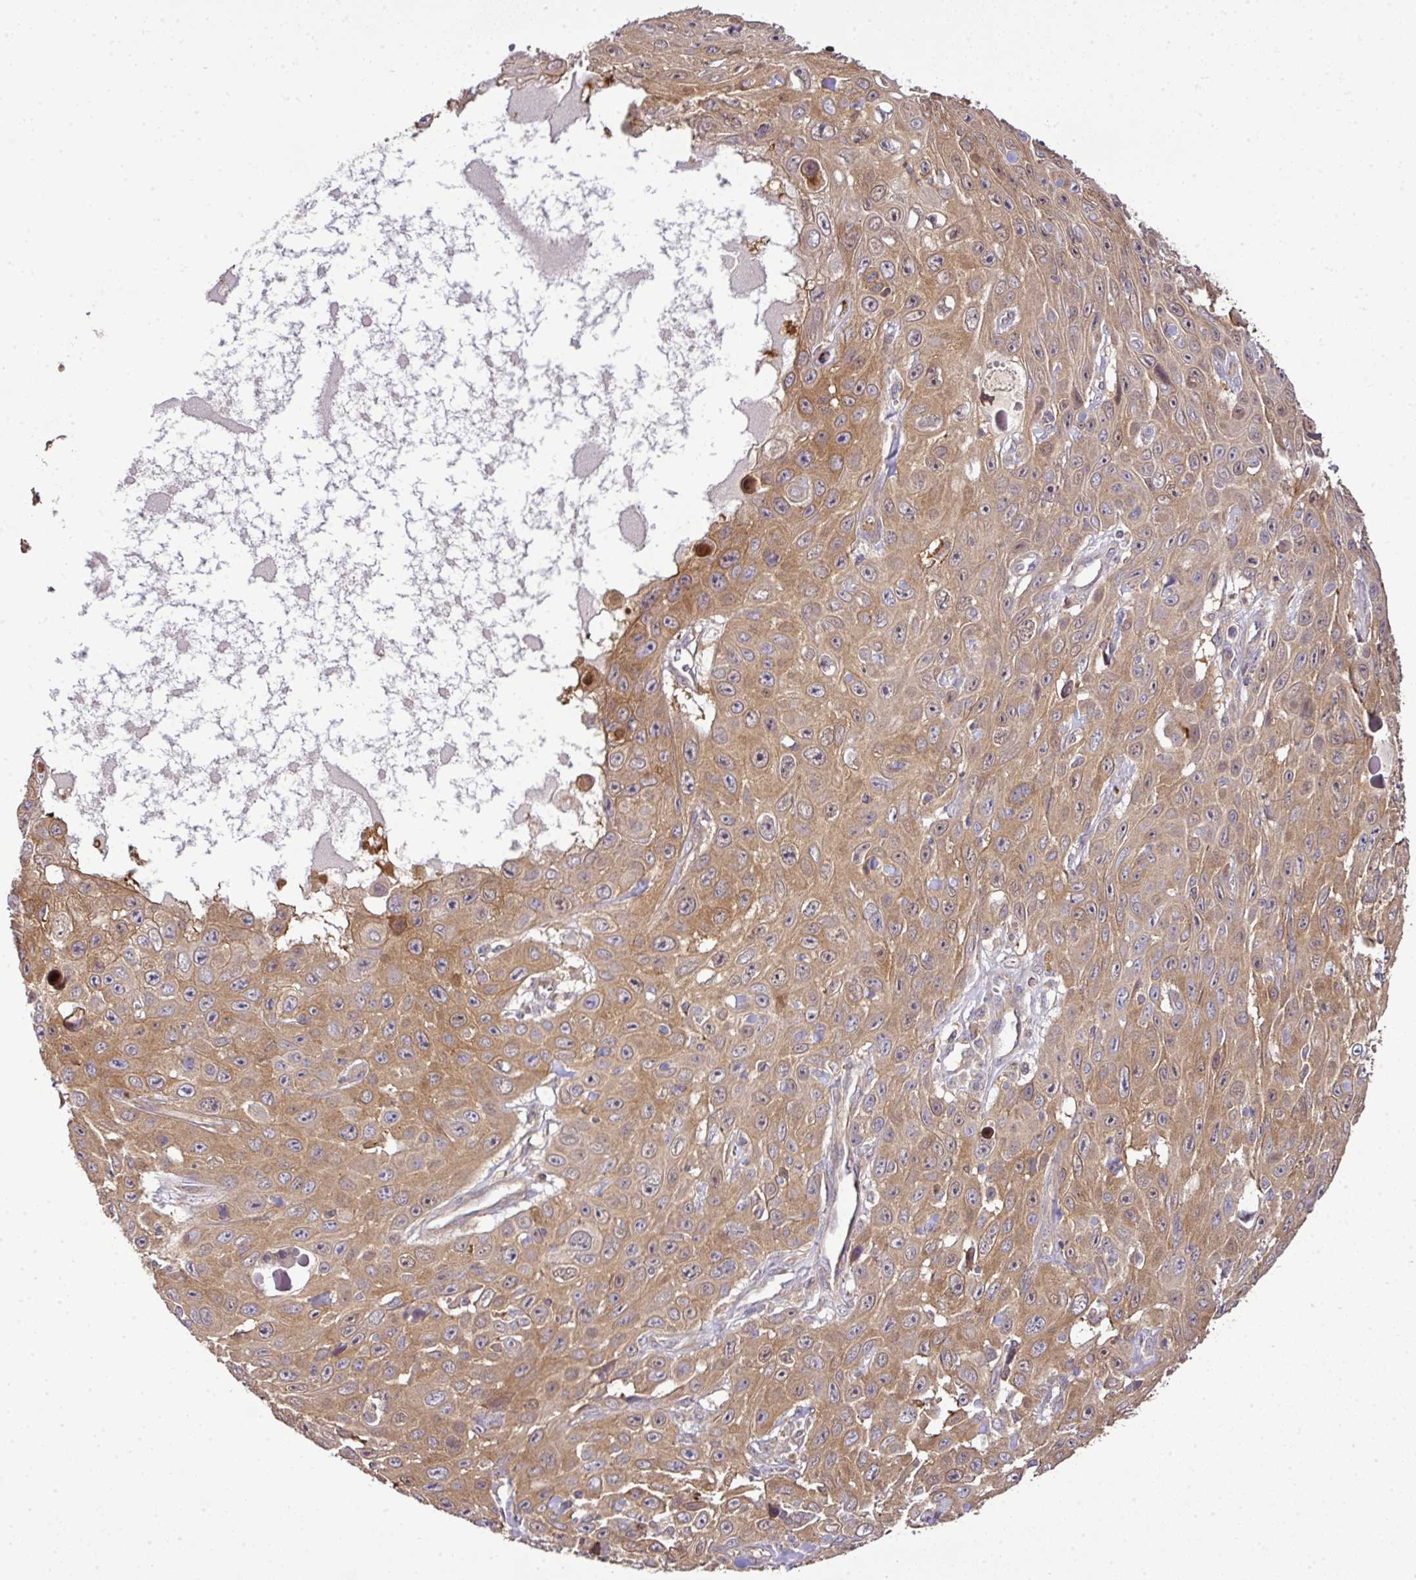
{"staining": {"intensity": "moderate", "quantity": "25%-75%", "location": "cytoplasmic/membranous"}, "tissue": "skin cancer", "cell_type": "Tumor cells", "image_type": "cancer", "snomed": [{"axis": "morphology", "description": "Squamous cell carcinoma, NOS"}, {"axis": "topography", "description": "Skin"}], "caption": "Skin cancer was stained to show a protein in brown. There is medium levels of moderate cytoplasmic/membranous positivity in about 25%-75% of tumor cells.", "gene": "TMEM107", "patient": {"sex": "male", "age": 82}}